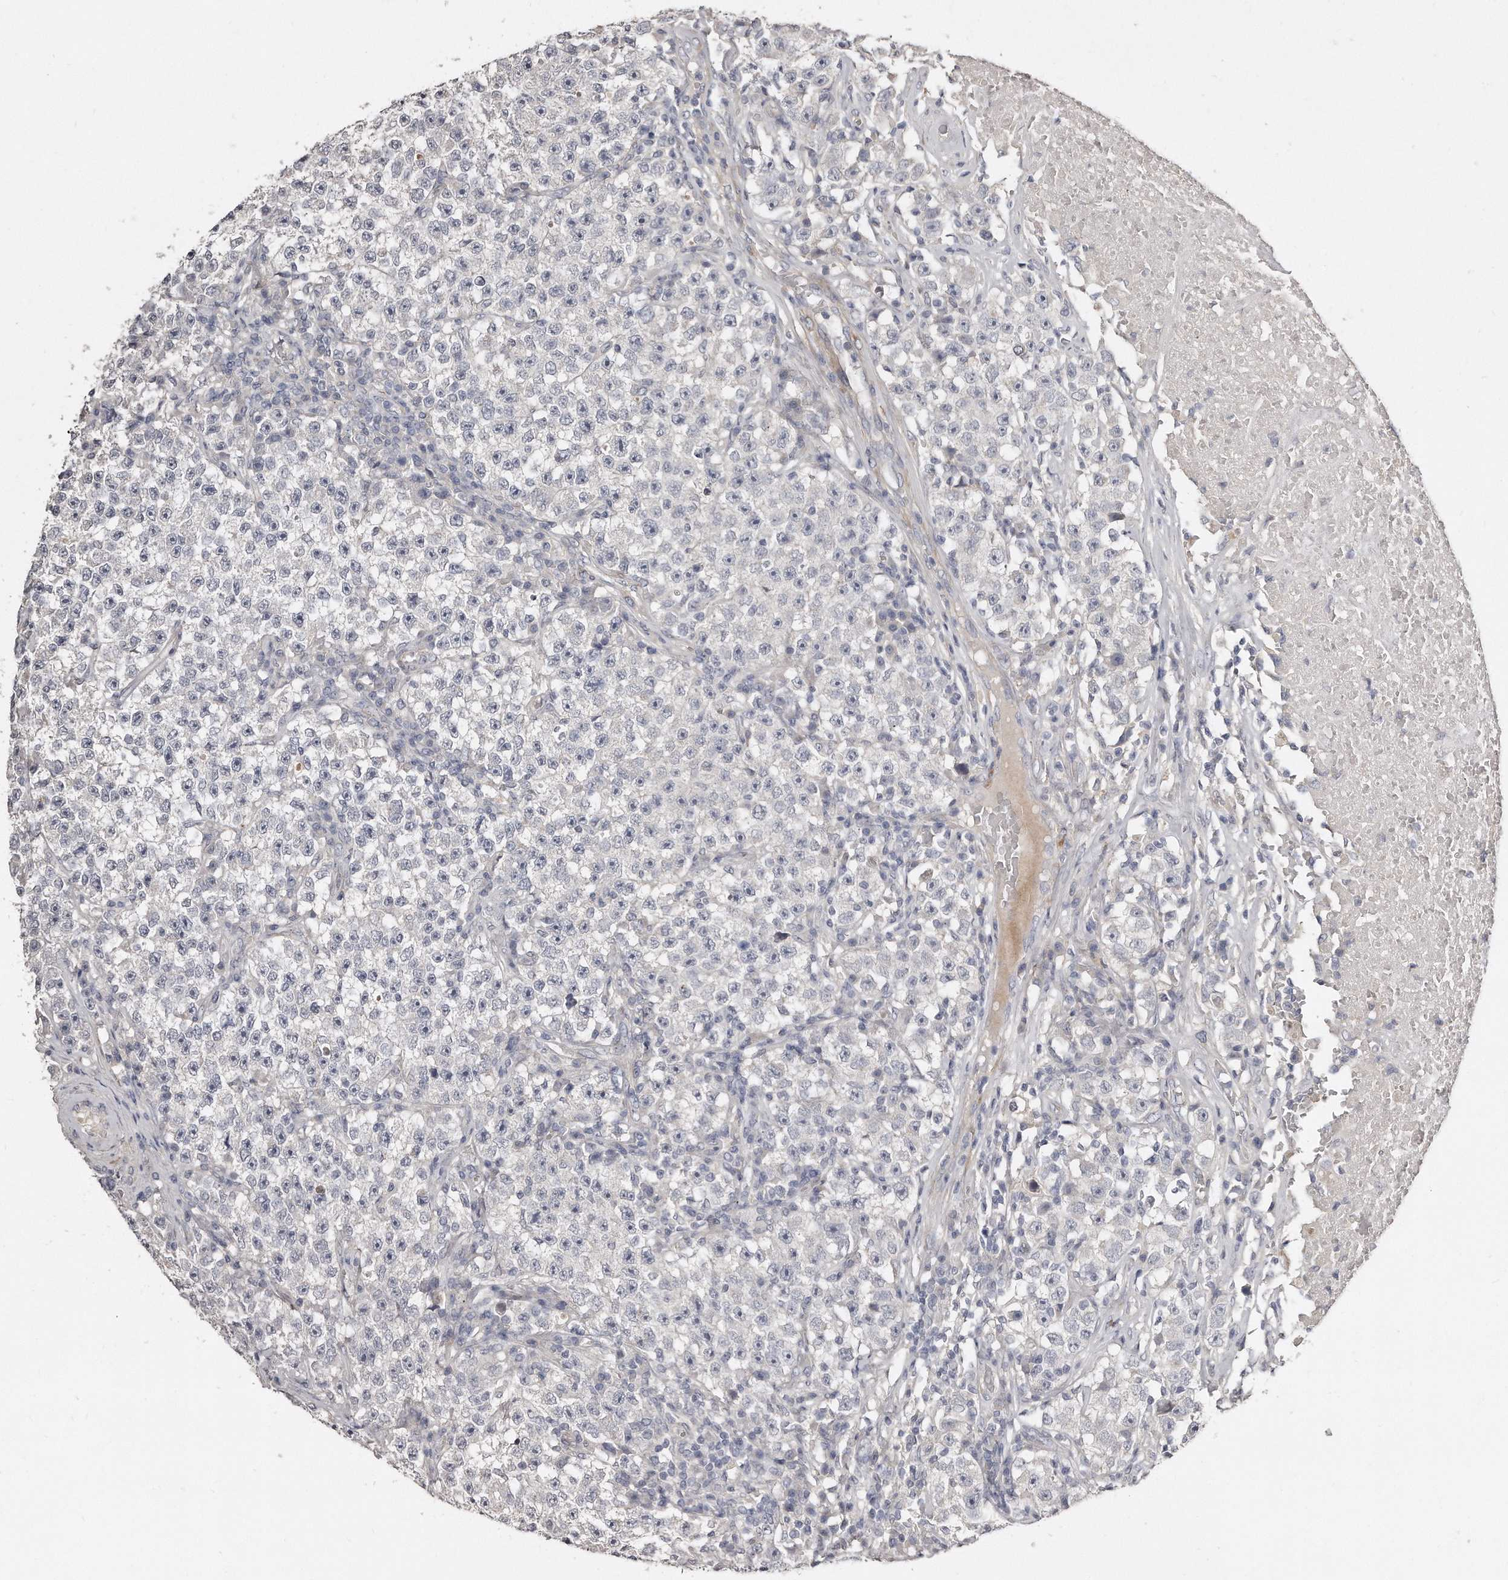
{"staining": {"intensity": "negative", "quantity": "none", "location": "none"}, "tissue": "testis cancer", "cell_type": "Tumor cells", "image_type": "cancer", "snomed": [{"axis": "morphology", "description": "Seminoma, NOS"}, {"axis": "topography", "description": "Testis"}], "caption": "Tumor cells show no significant protein staining in testis seminoma. (Brightfield microscopy of DAB (3,3'-diaminobenzidine) immunohistochemistry (IHC) at high magnification).", "gene": "LMOD1", "patient": {"sex": "male", "age": 22}}